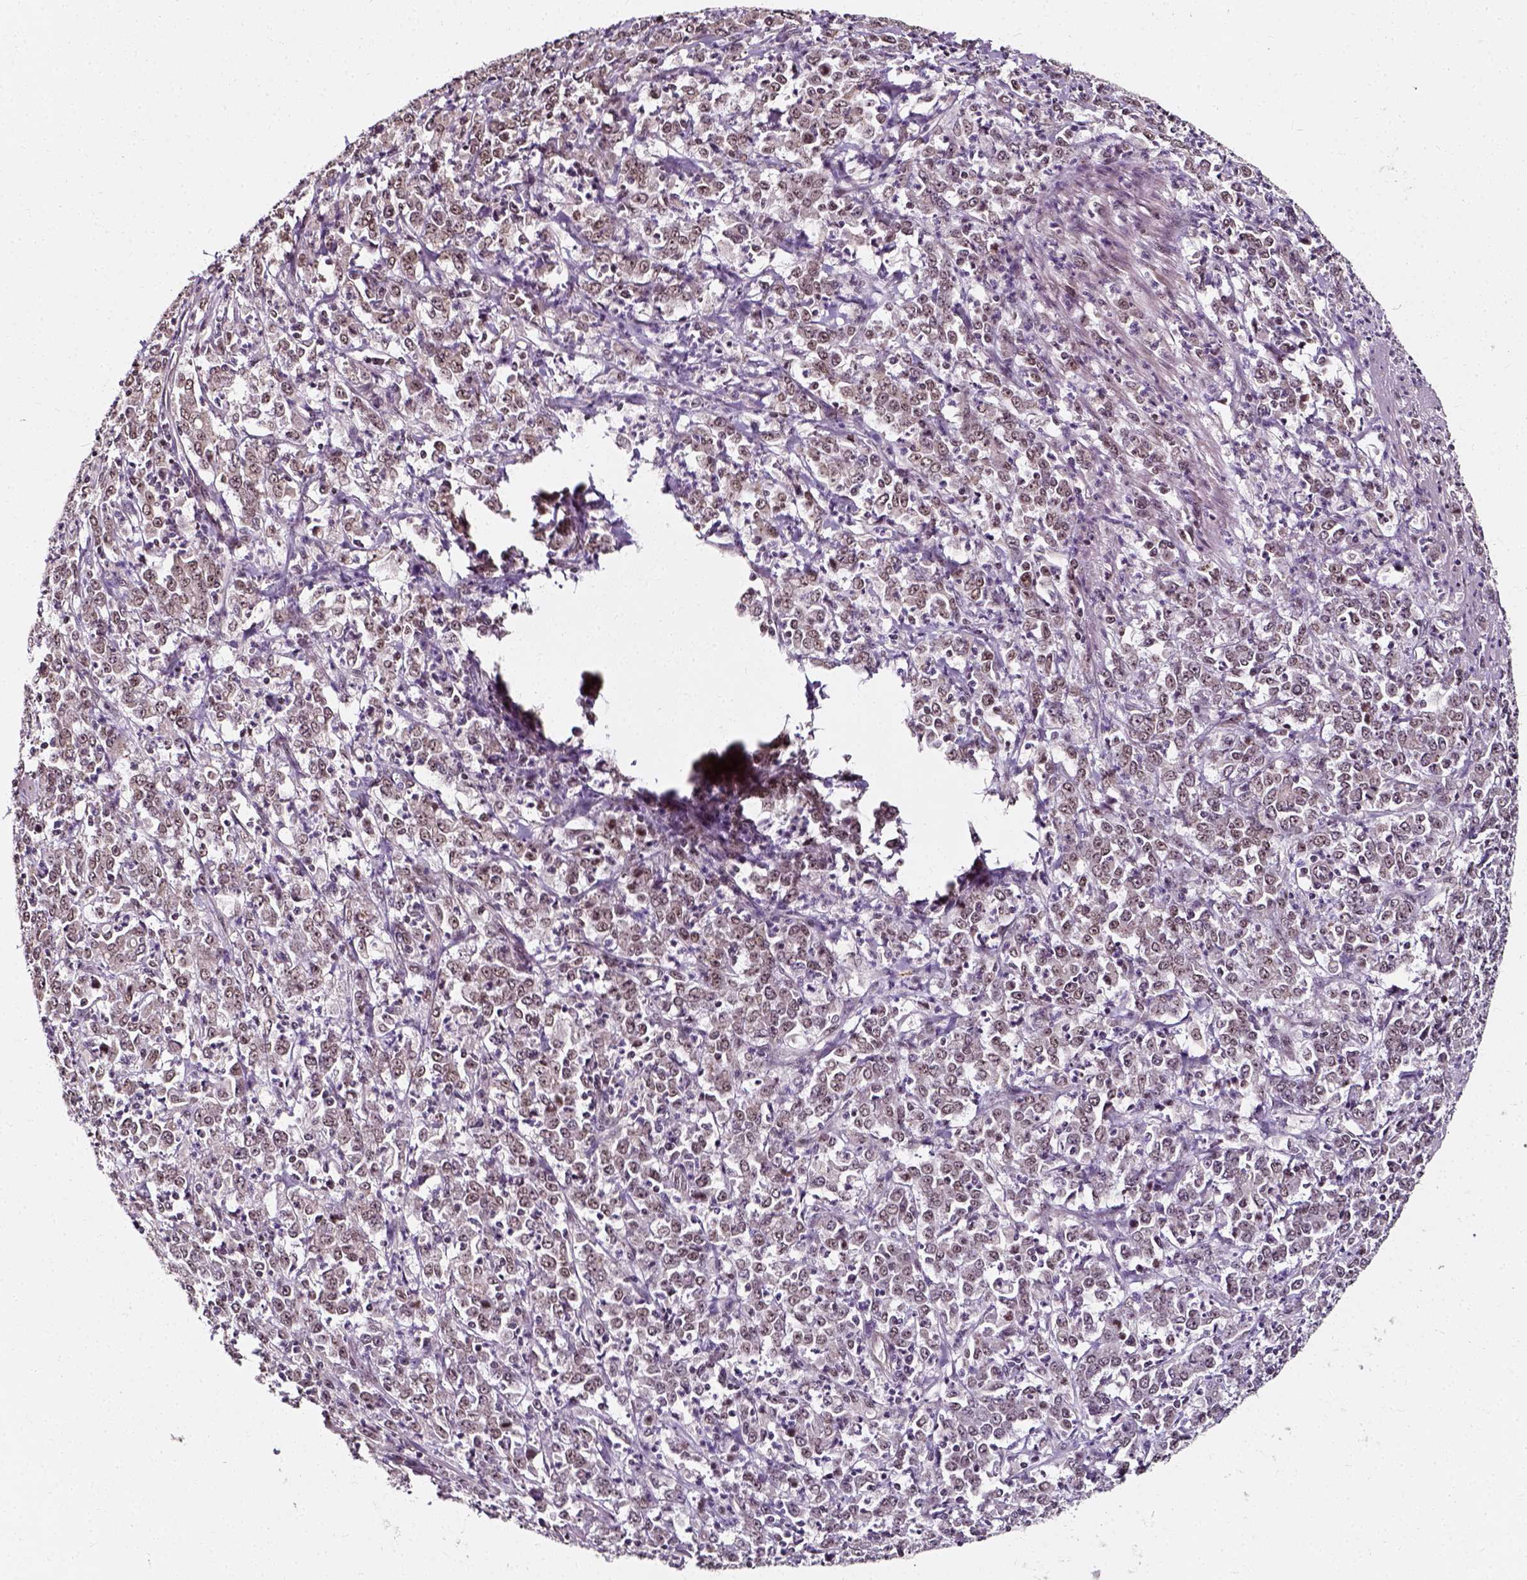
{"staining": {"intensity": "weak", "quantity": ">75%", "location": "cytoplasmic/membranous,nuclear"}, "tissue": "stomach cancer", "cell_type": "Tumor cells", "image_type": "cancer", "snomed": [{"axis": "morphology", "description": "Adenocarcinoma, NOS"}, {"axis": "topography", "description": "Stomach, lower"}], "caption": "A brown stain shows weak cytoplasmic/membranous and nuclear expression of a protein in human stomach cancer tumor cells.", "gene": "NACC1", "patient": {"sex": "female", "age": 71}}